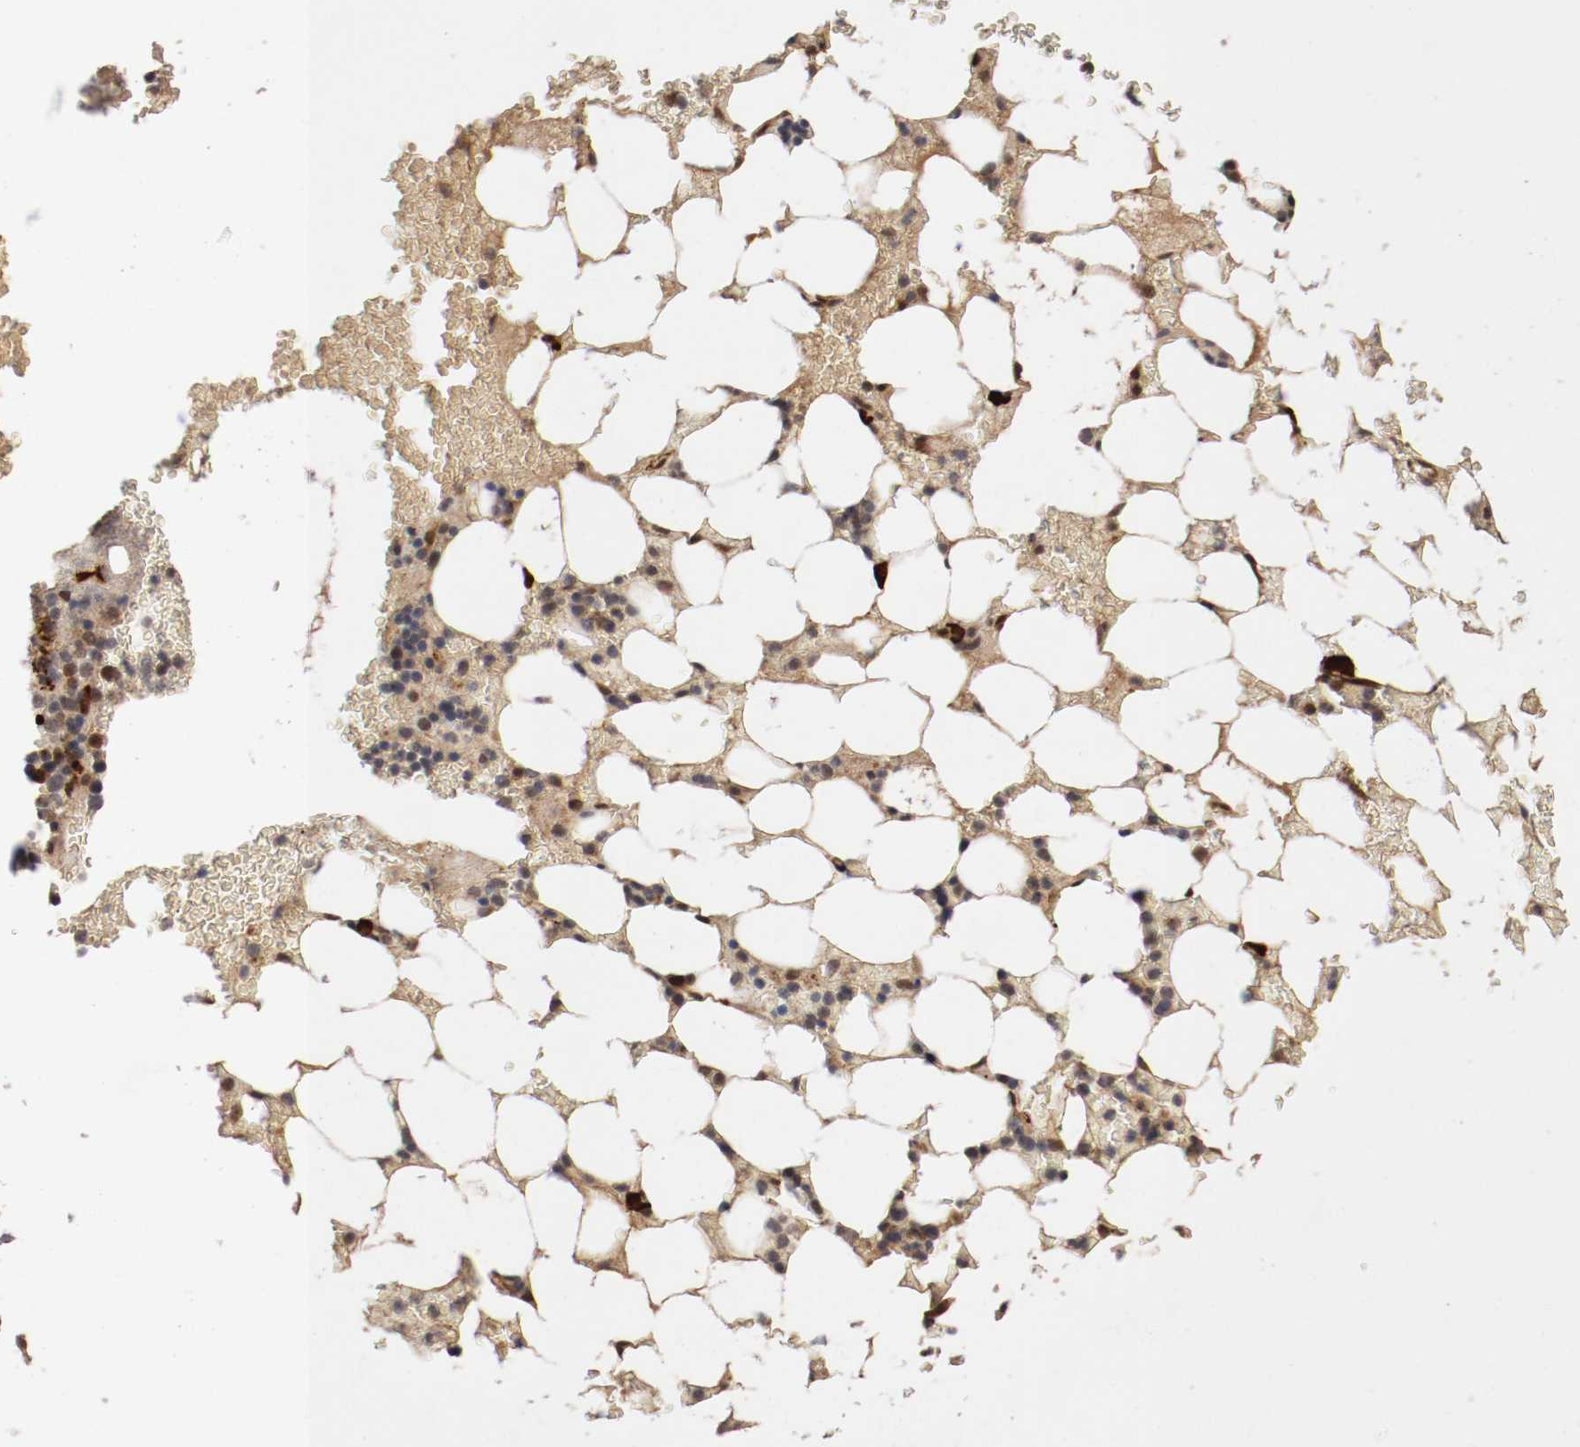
{"staining": {"intensity": "weak", "quantity": ">75%", "location": "cytoplasmic/membranous"}, "tissue": "bone marrow", "cell_type": "Hematopoietic cells", "image_type": "normal", "snomed": [{"axis": "morphology", "description": "Normal tissue, NOS"}, {"axis": "topography", "description": "Bone marrow"}], "caption": "This histopathology image demonstrates IHC staining of unremarkable bone marrow, with low weak cytoplasmic/membranous positivity in about >75% of hematopoietic cells.", "gene": "DNMT3B", "patient": {"sex": "female", "age": 73}}